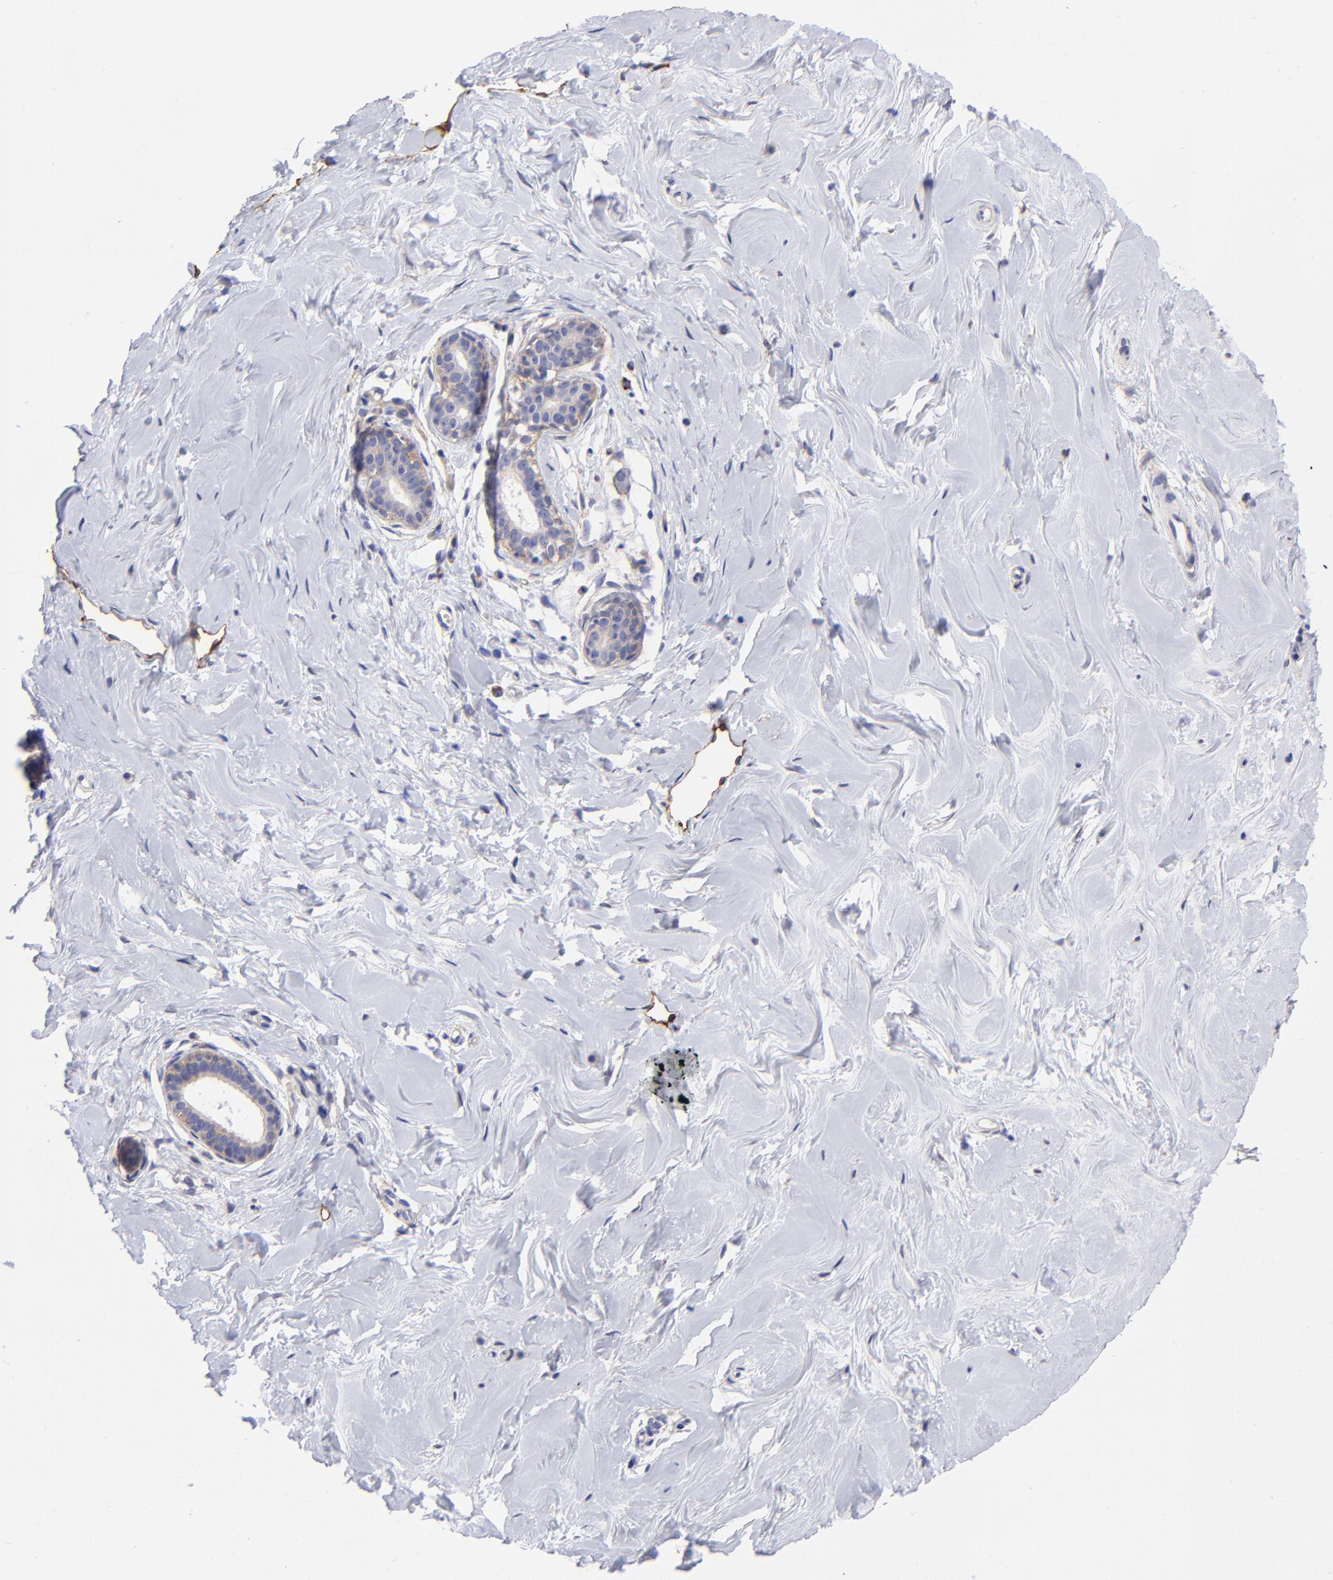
{"staining": {"intensity": "weak", "quantity": ">75%", "location": "cytoplasmic/membranous"}, "tissue": "breast", "cell_type": "Adipocytes", "image_type": "normal", "snomed": [{"axis": "morphology", "description": "Normal tissue, NOS"}, {"axis": "topography", "description": "Breast"}], "caption": "The micrograph demonstrates a brown stain indicating the presence of a protein in the cytoplasmic/membranous of adipocytes in breast. Immunohistochemistry (ihc) stains the protein of interest in brown and the nuclei are stained blue.", "gene": "PPFIBP1", "patient": {"sex": "female", "age": 23}}